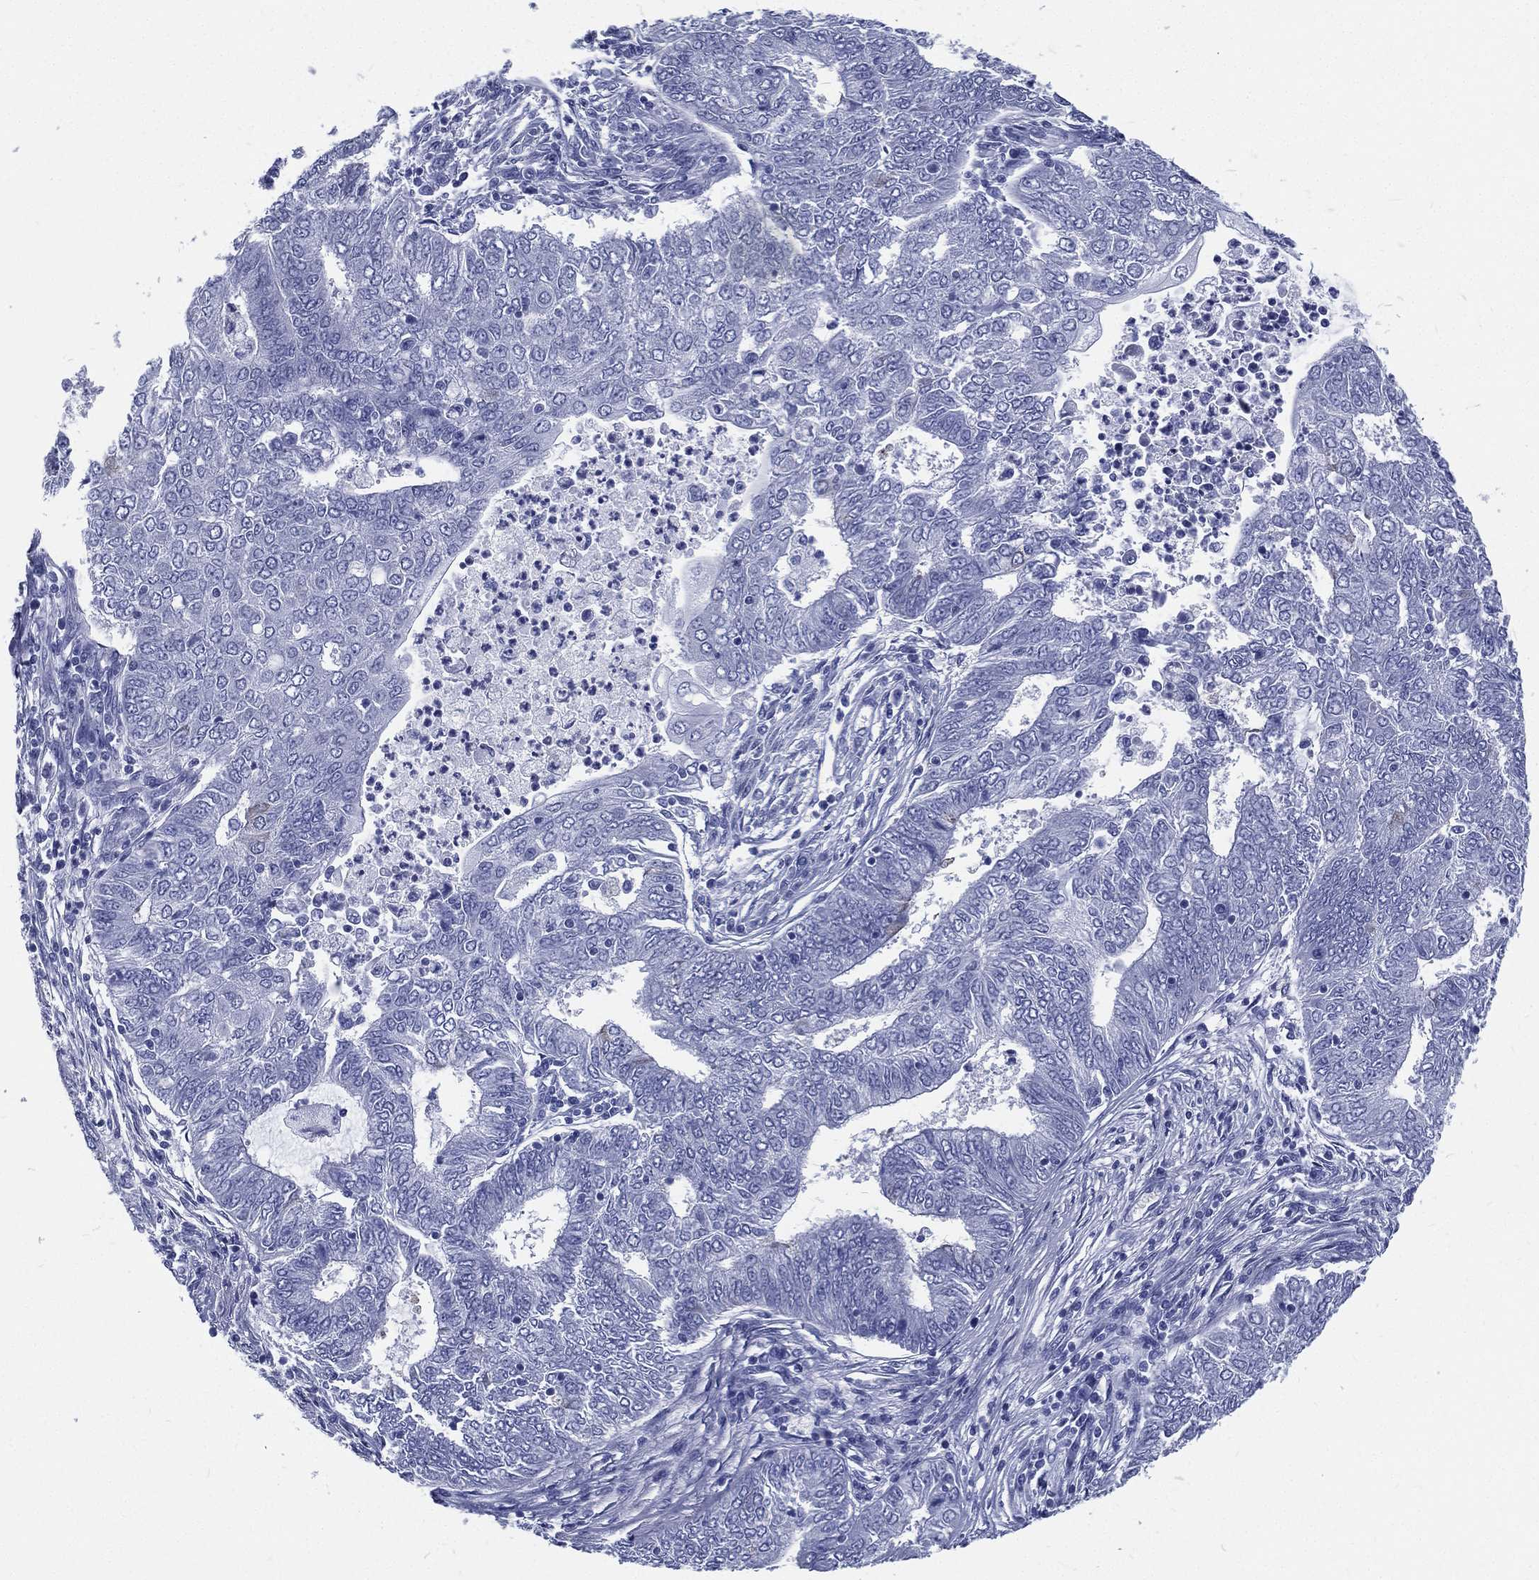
{"staining": {"intensity": "negative", "quantity": "none", "location": "none"}, "tissue": "endometrial cancer", "cell_type": "Tumor cells", "image_type": "cancer", "snomed": [{"axis": "morphology", "description": "Adenocarcinoma, NOS"}, {"axis": "topography", "description": "Endometrium"}], "caption": "Immunohistochemistry image of human endometrial adenocarcinoma stained for a protein (brown), which displays no expression in tumor cells. (Brightfield microscopy of DAB immunohistochemistry at high magnification).", "gene": "RSPH4A", "patient": {"sex": "female", "age": 62}}